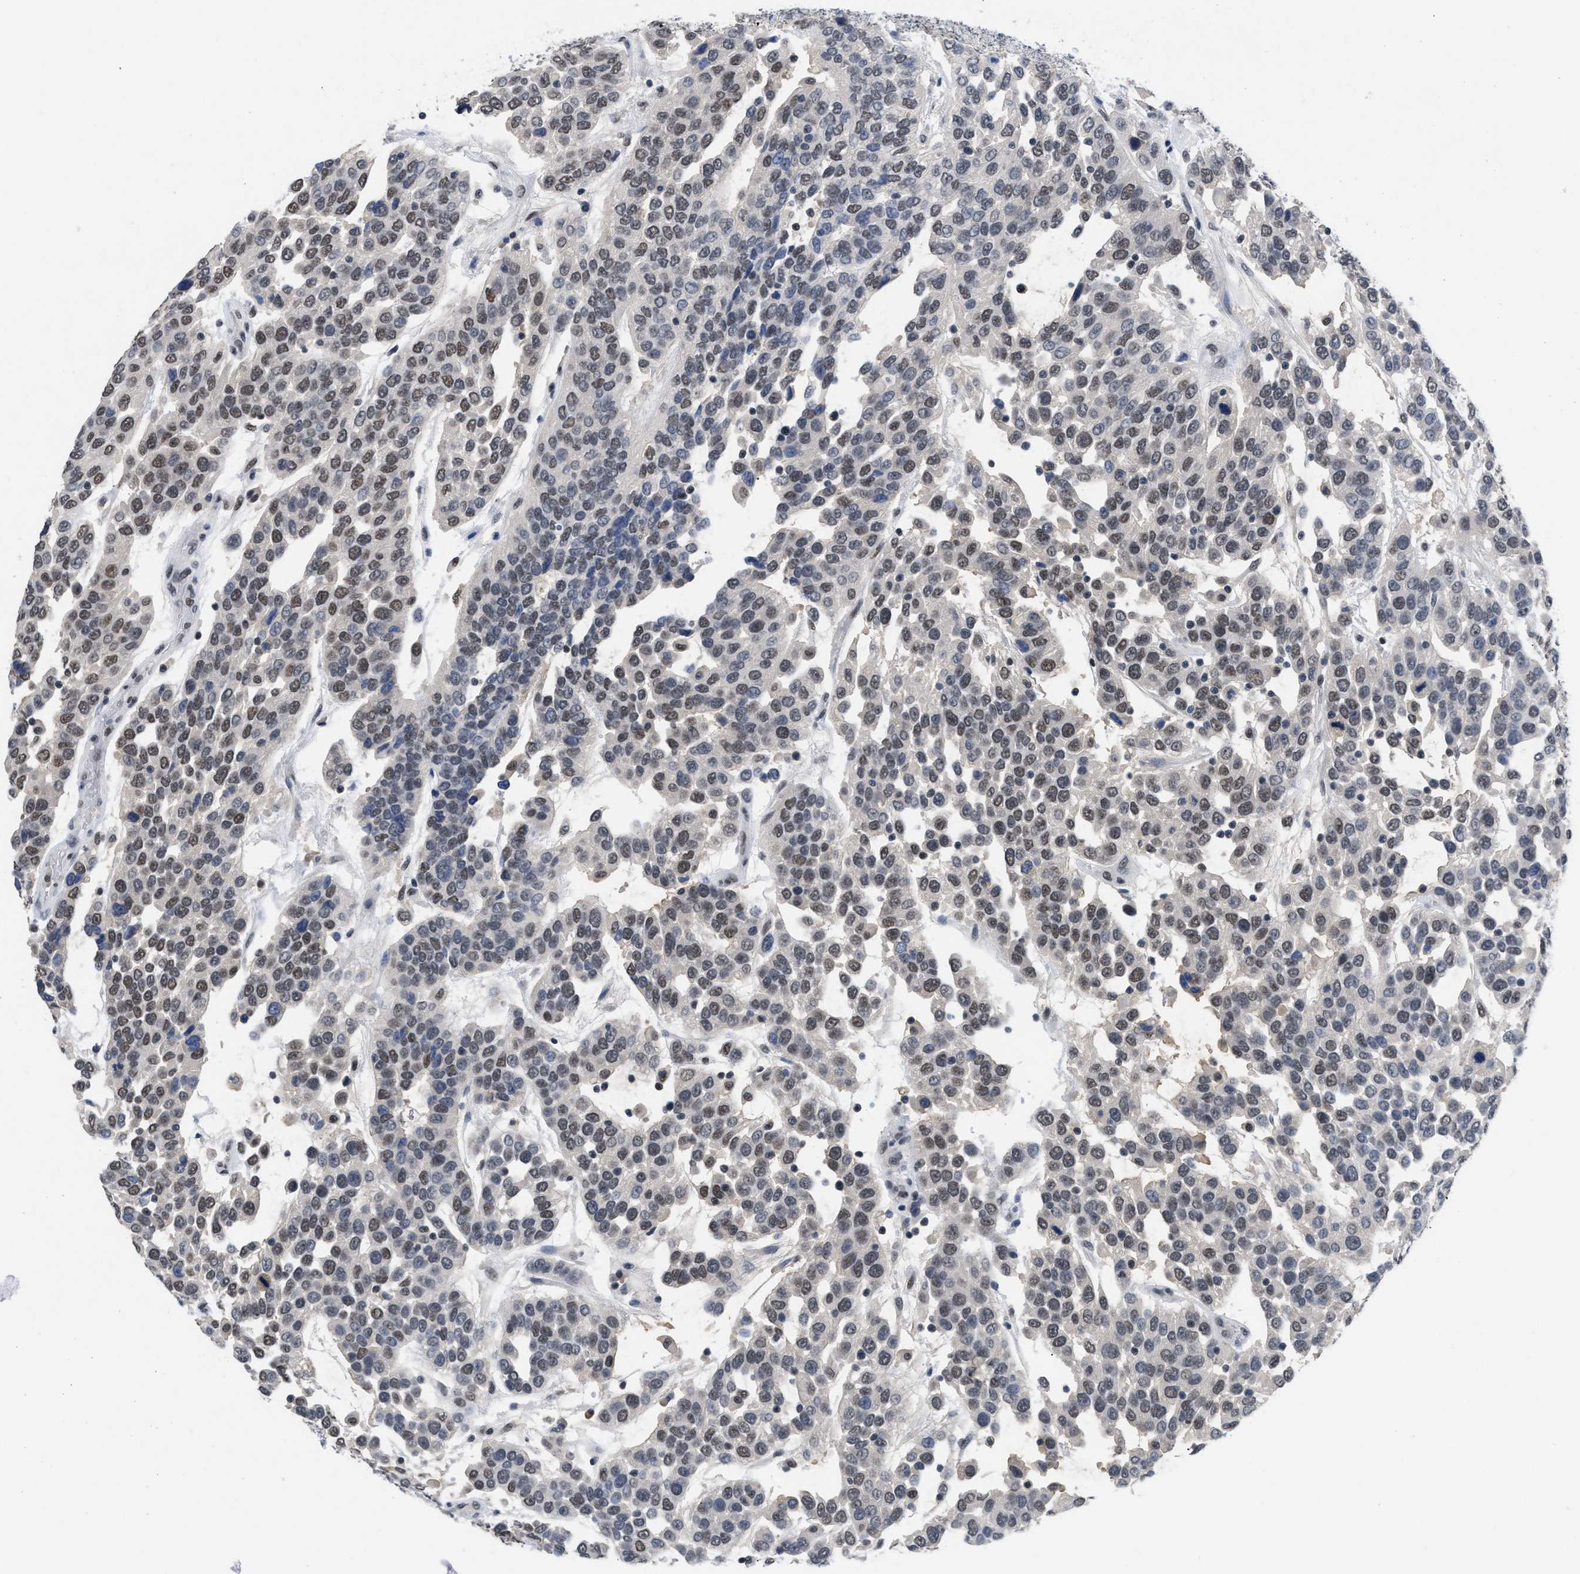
{"staining": {"intensity": "weak", "quantity": ">75%", "location": "nuclear"}, "tissue": "urothelial cancer", "cell_type": "Tumor cells", "image_type": "cancer", "snomed": [{"axis": "morphology", "description": "Urothelial carcinoma, High grade"}, {"axis": "topography", "description": "Urinary bladder"}], "caption": "Immunohistochemistry (DAB (3,3'-diaminobenzidine)) staining of human high-grade urothelial carcinoma demonstrates weak nuclear protein positivity in approximately >75% of tumor cells.", "gene": "GGNBP2", "patient": {"sex": "female", "age": 80}}